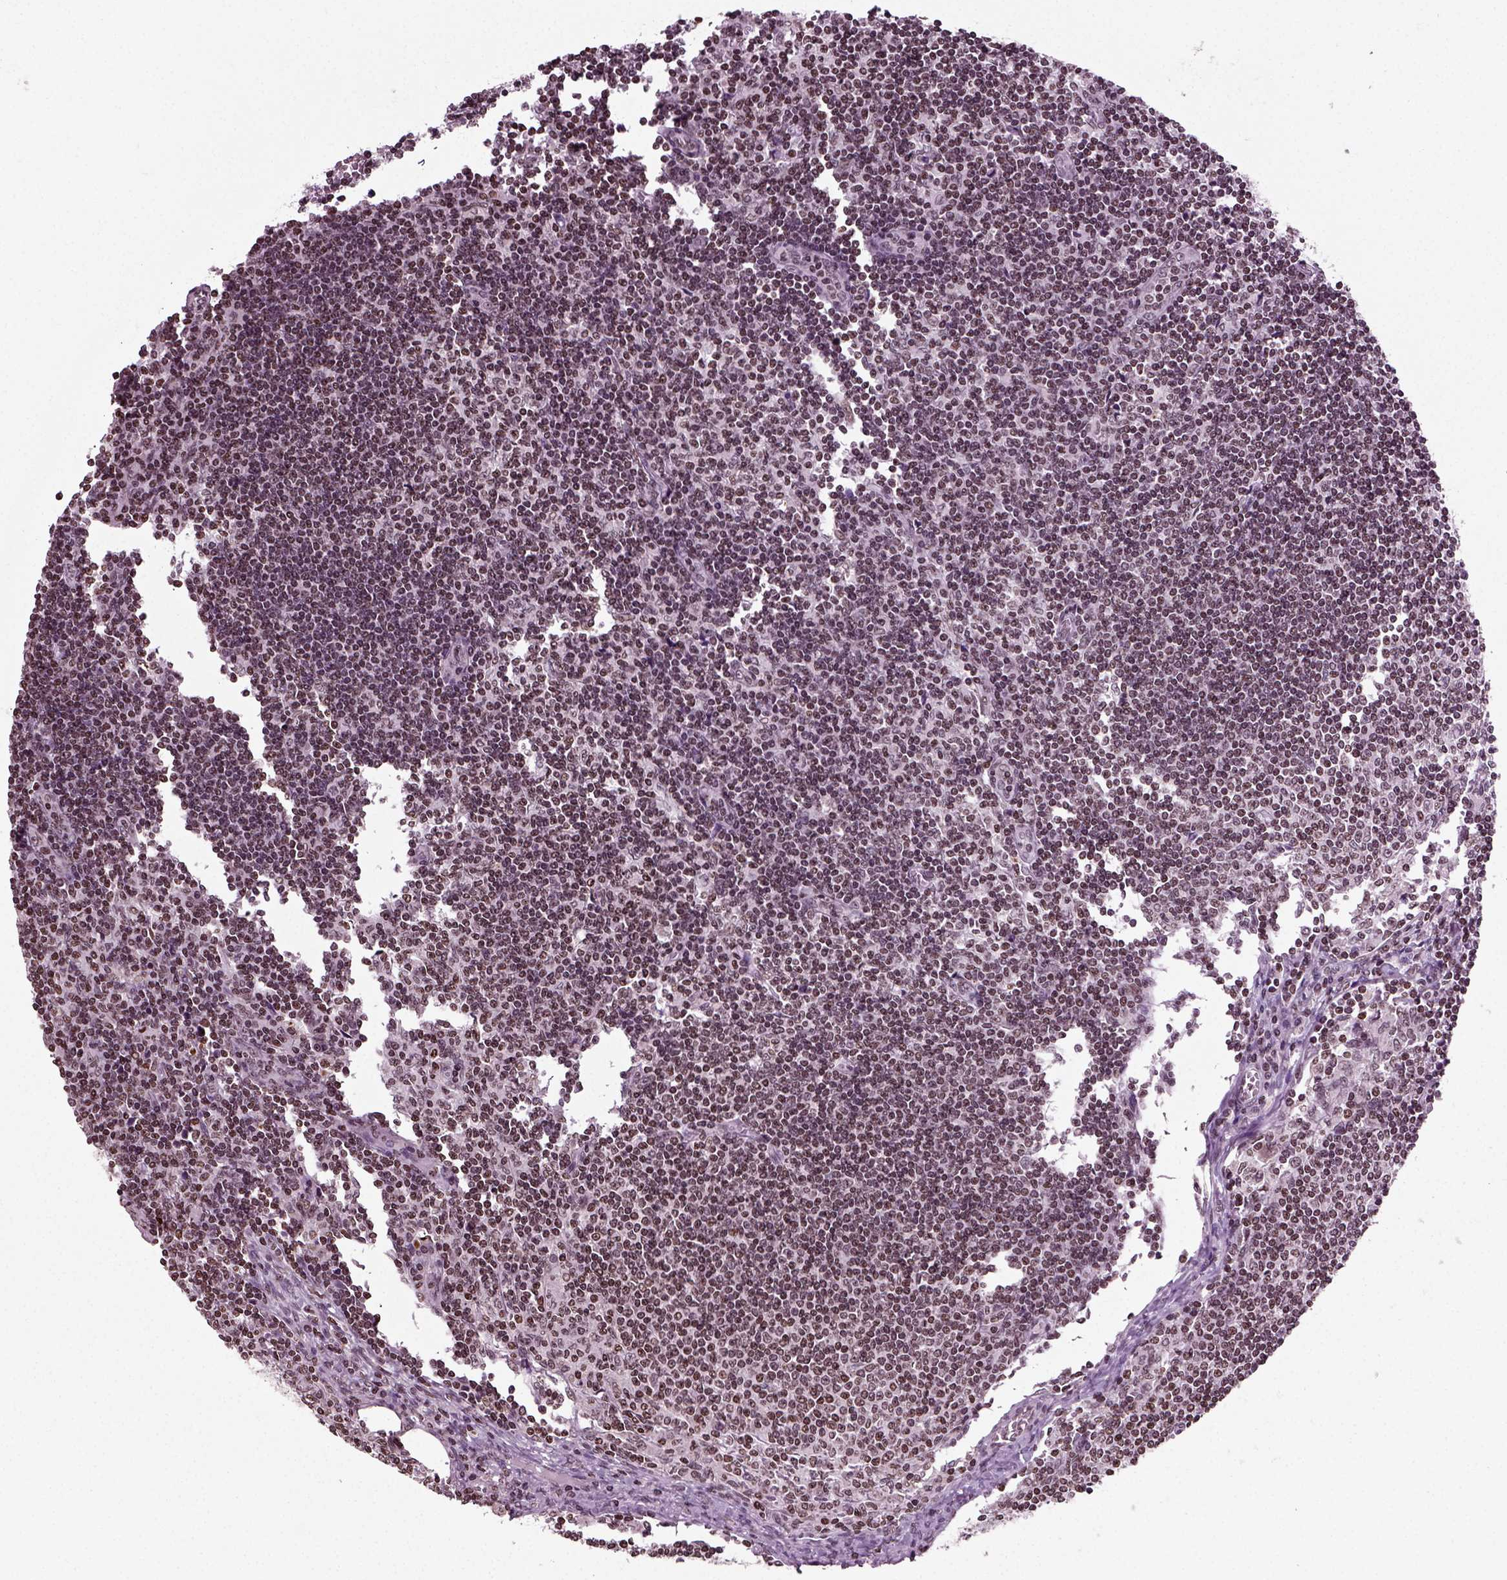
{"staining": {"intensity": "moderate", "quantity": ">75%", "location": "nuclear"}, "tissue": "lymph node", "cell_type": "Germinal center cells", "image_type": "normal", "snomed": [{"axis": "morphology", "description": "Normal tissue, NOS"}, {"axis": "topography", "description": "Lymph node"}], "caption": "Approximately >75% of germinal center cells in benign lymph node show moderate nuclear protein staining as visualized by brown immunohistochemical staining.", "gene": "HEYL", "patient": {"sex": "male", "age": 59}}